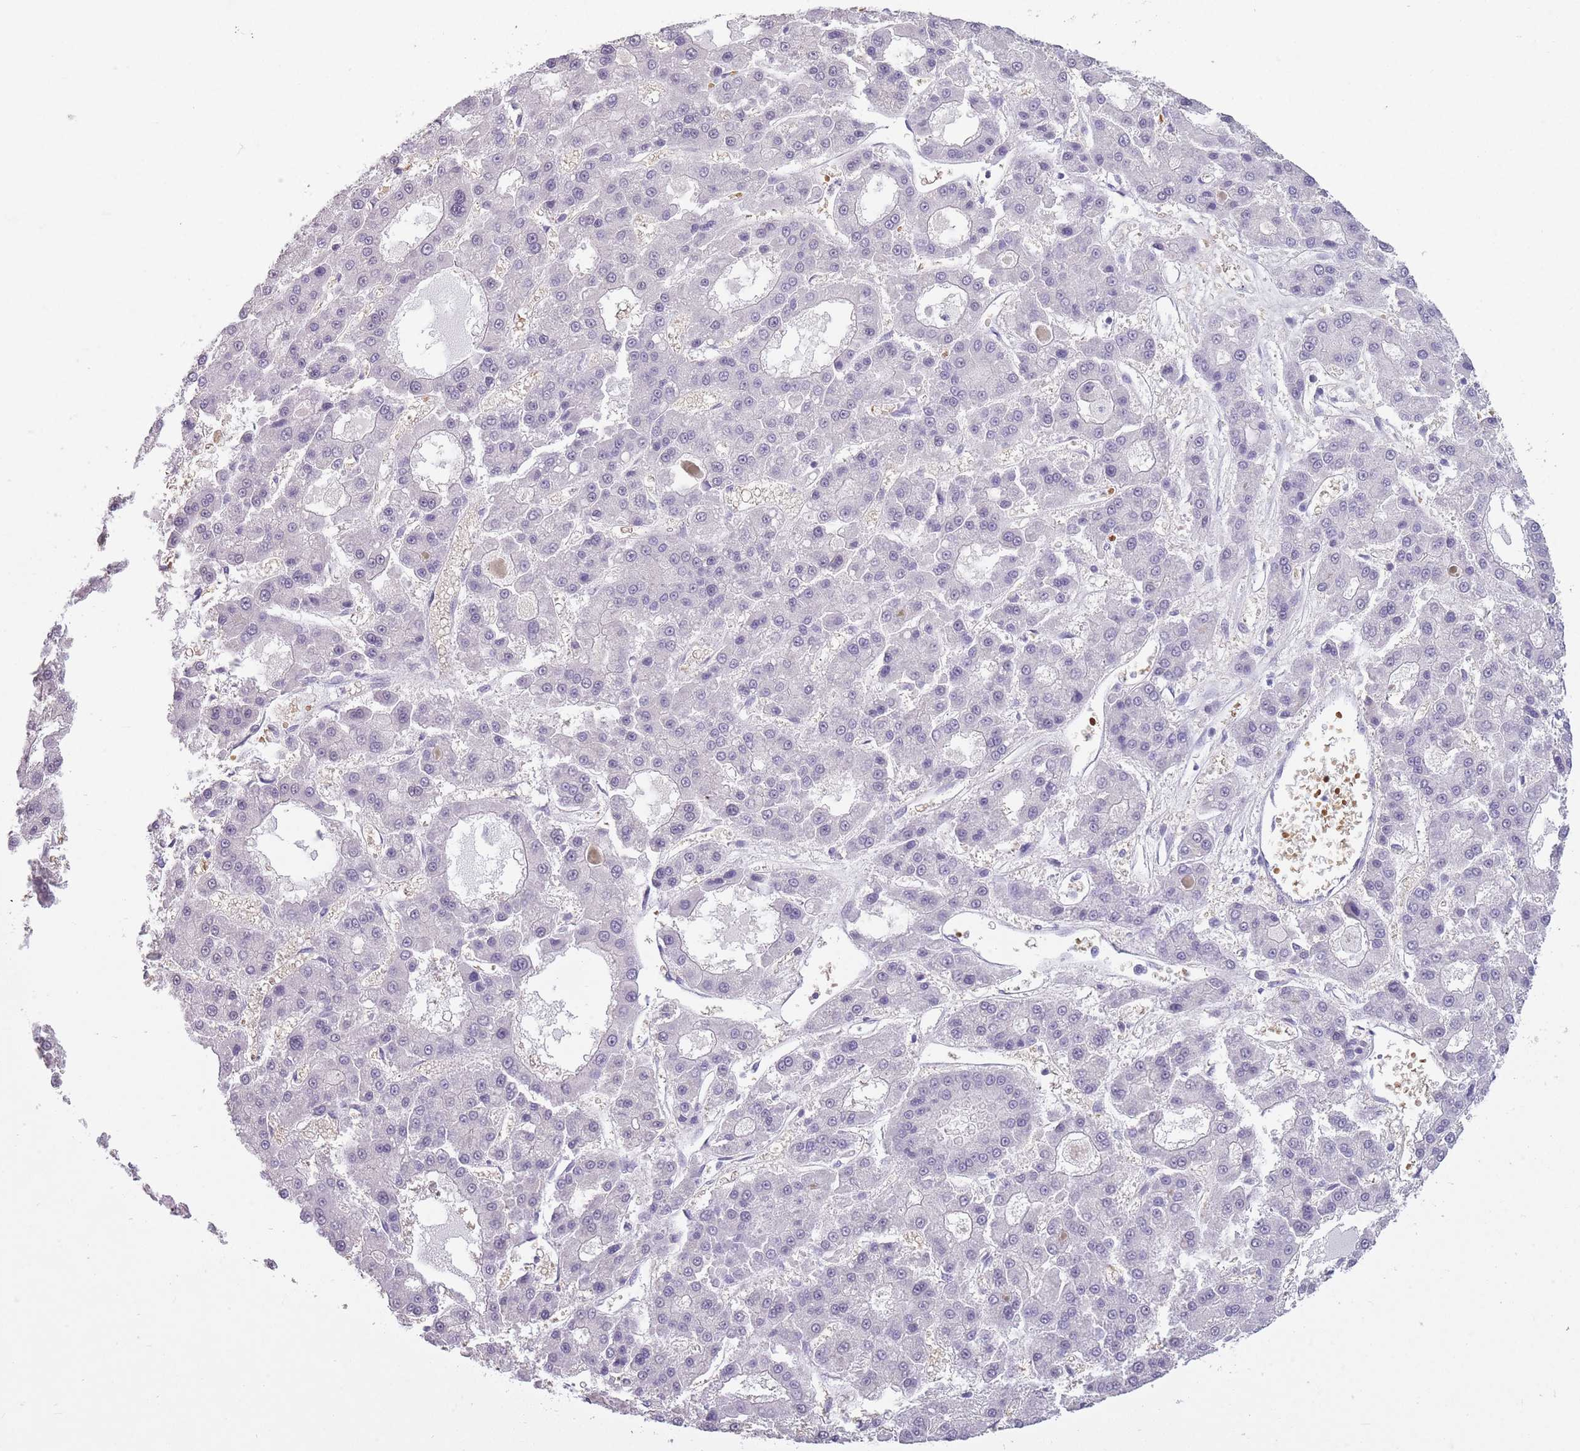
{"staining": {"intensity": "negative", "quantity": "none", "location": "none"}, "tissue": "liver cancer", "cell_type": "Tumor cells", "image_type": "cancer", "snomed": [{"axis": "morphology", "description": "Carcinoma, Hepatocellular, NOS"}, {"axis": "topography", "description": "Liver"}], "caption": "The image reveals no staining of tumor cells in liver cancer. (Immunohistochemistry, brightfield microscopy, high magnification).", "gene": "OR7C1", "patient": {"sex": "male", "age": 70}}